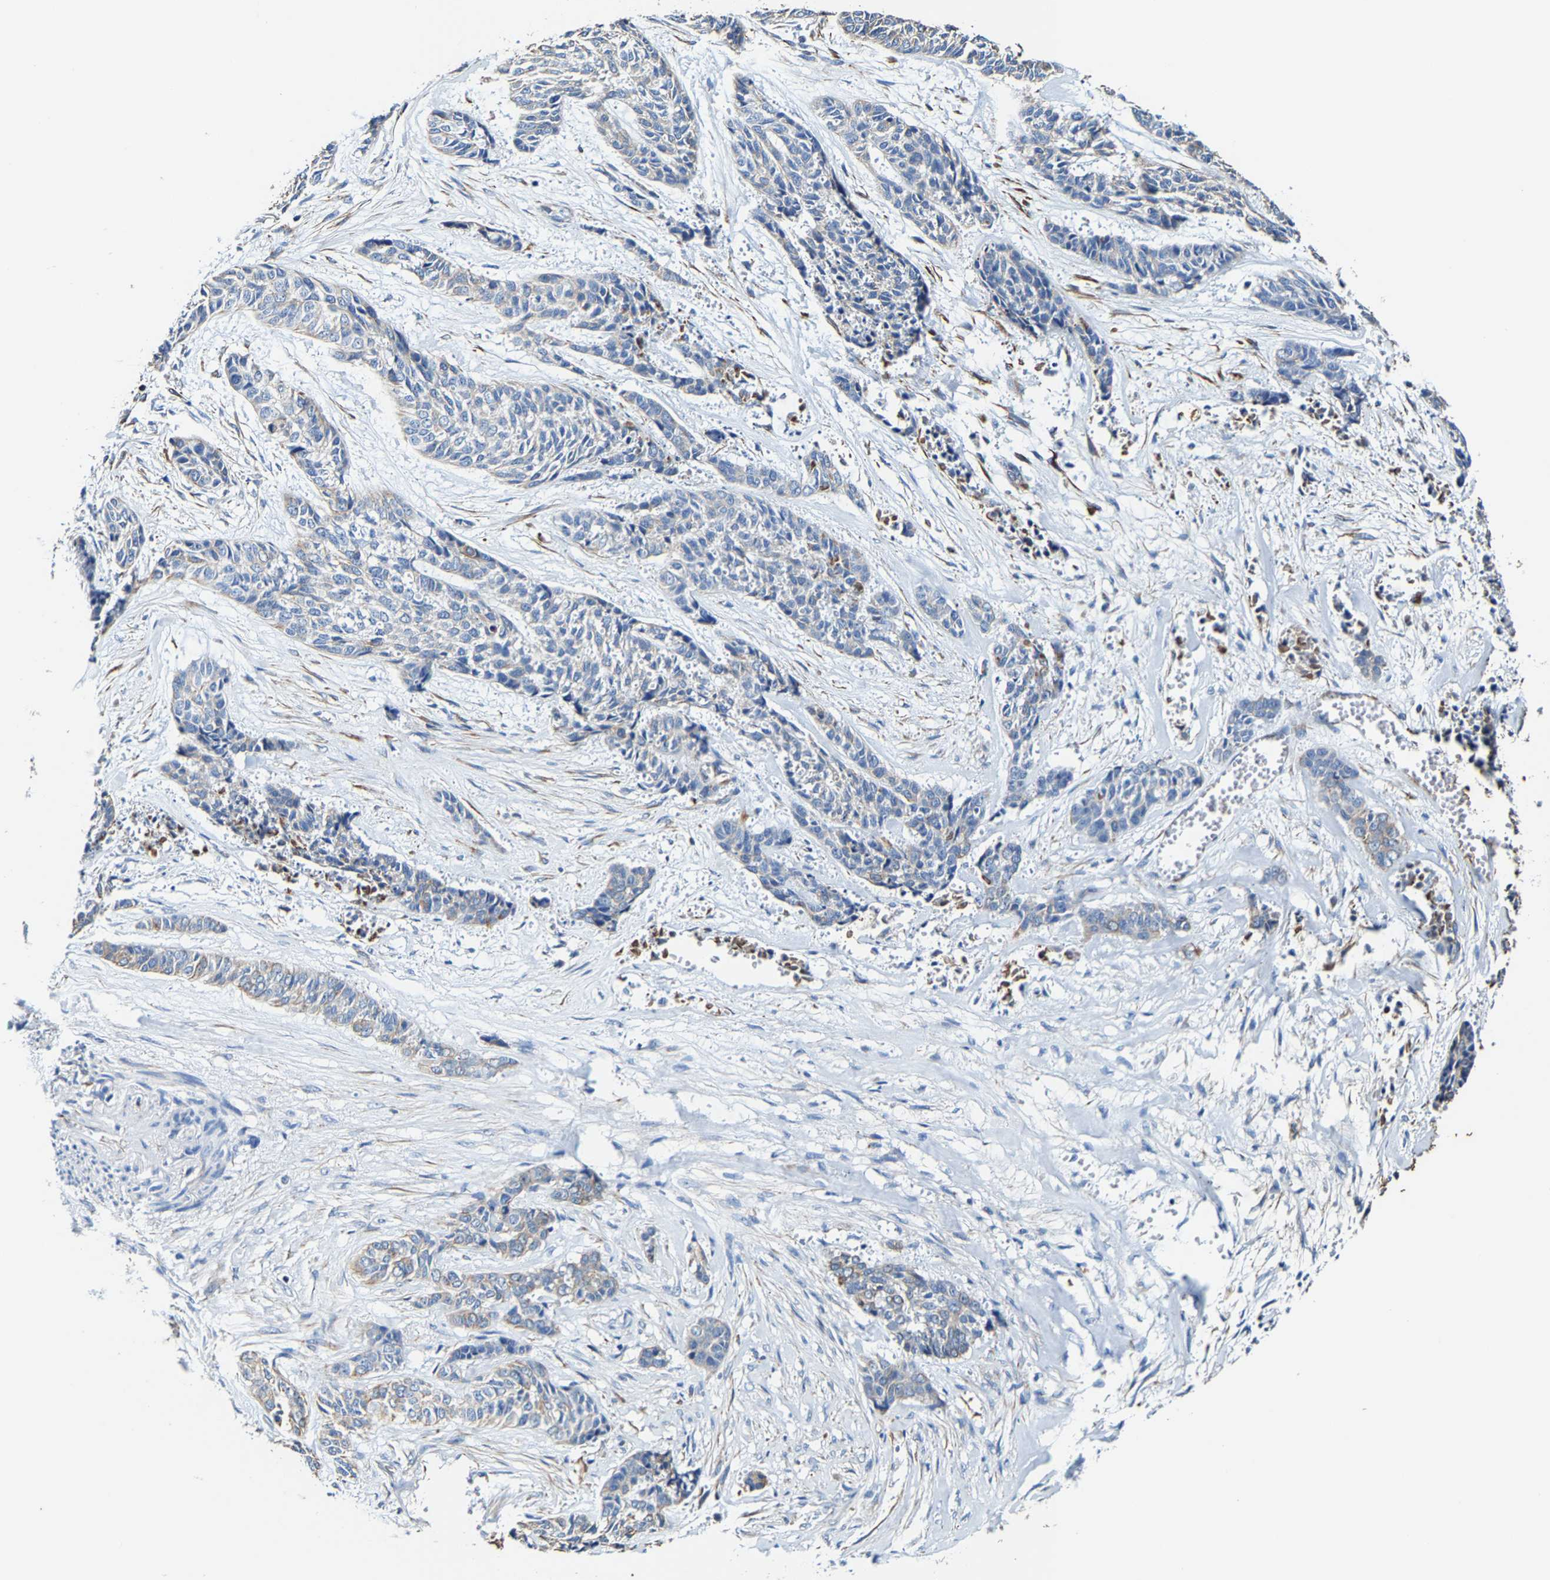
{"staining": {"intensity": "weak", "quantity": "<25%", "location": "cytoplasmic/membranous"}, "tissue": "skin cancer", "cell_type": "Tumor cells", "image_type": "cancer", "snomed": [{"axis": "morphology", "description": "Basal cell carcinoma"}, {"axis": "topography", "description": "Skin"}], "caption": "Protein analysis of skin cancer reveals no significant expression in tumor cells.", "gene": "MMEL1", "patient": {"sex": "female", "age": 64}}